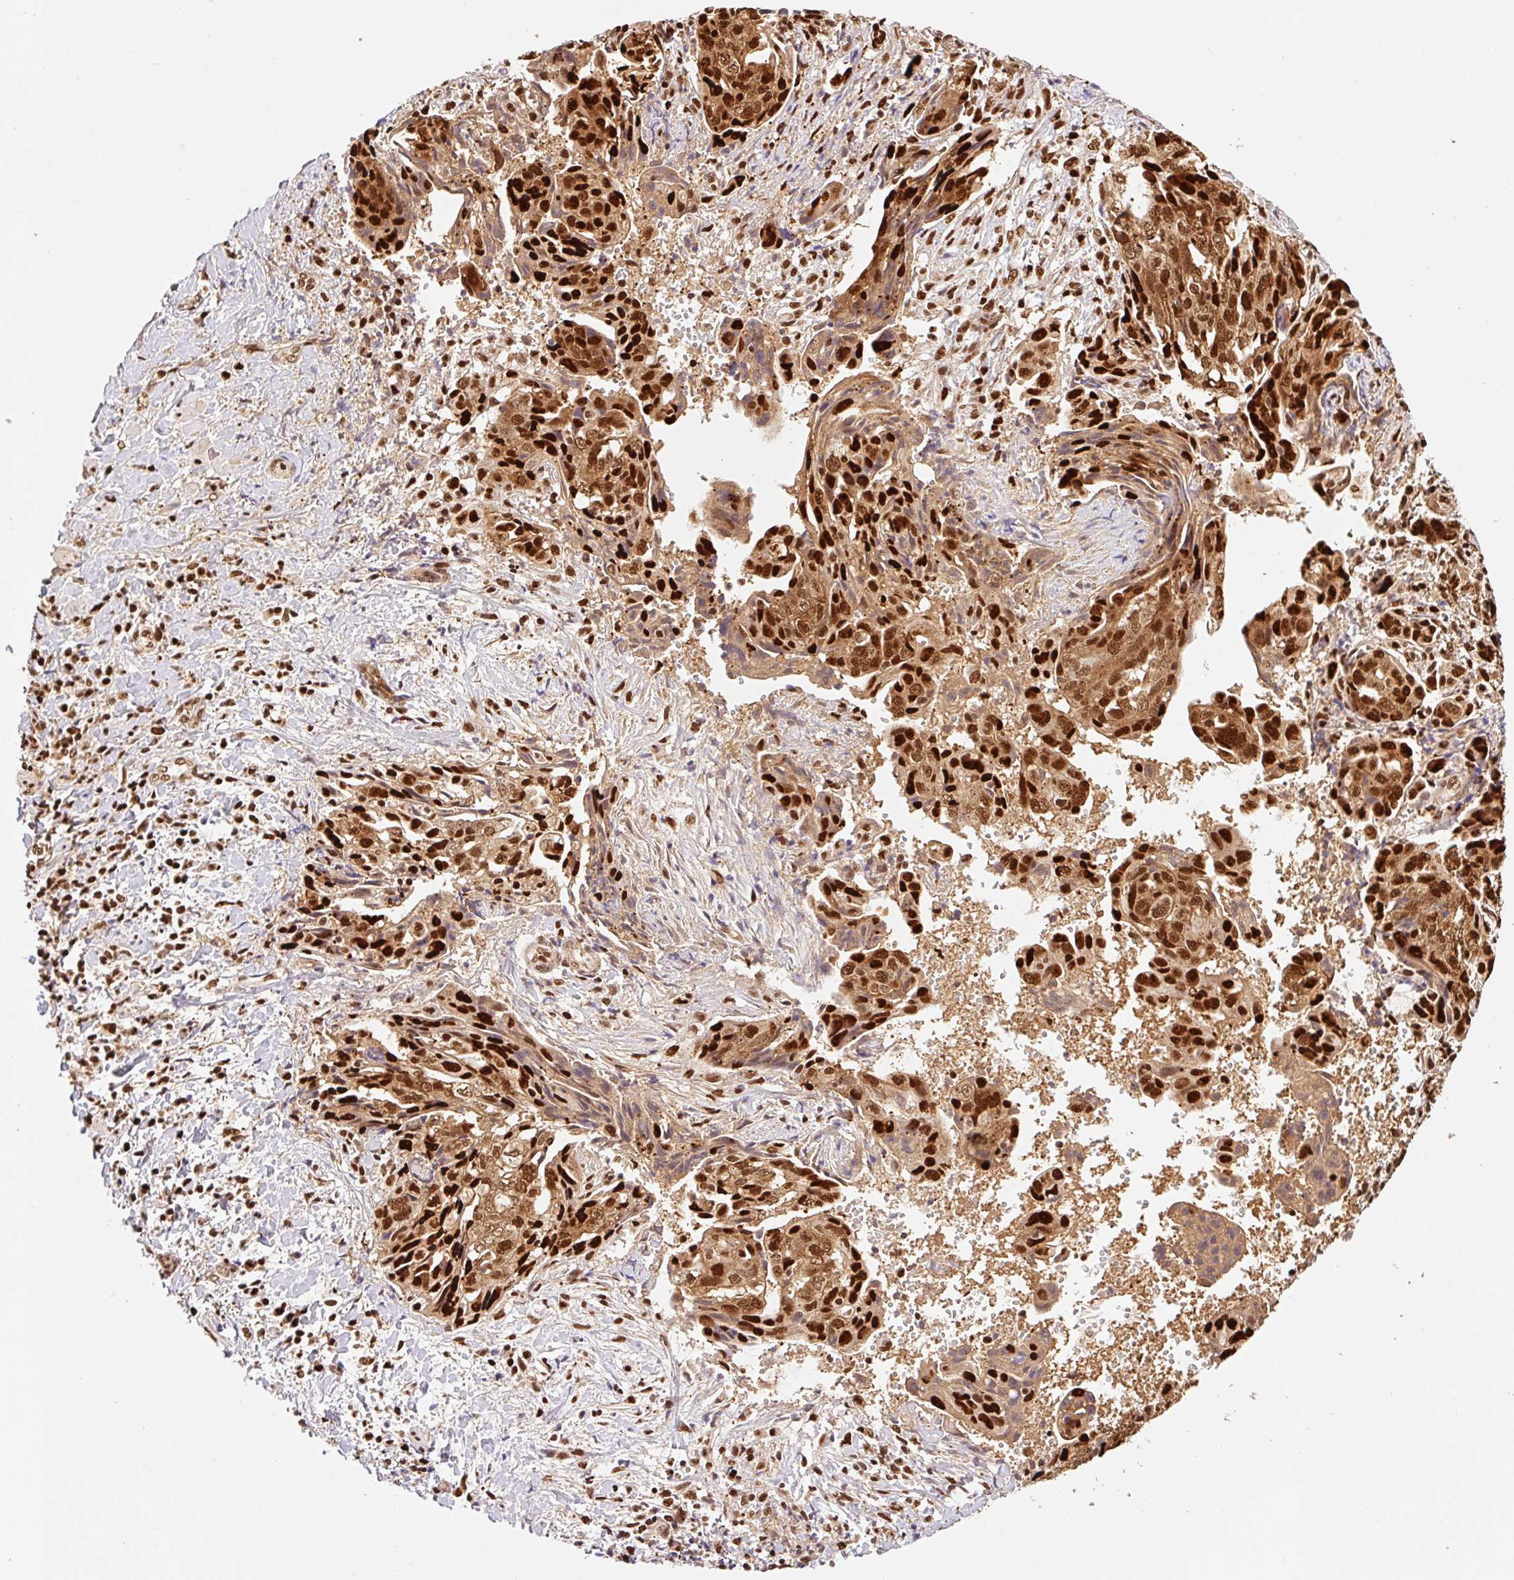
{"staining": {"intensity": "strong", "quantity": ">75%", "location": "cytoplasmic/membranous,nuclear"}, "tissue": "ovarian cancer", "cell_type": "Tumor cells", "image_type": "cancer", "snomed": [{"axis": "morphology", "description": "Carcinoma, endometroid"}, {"axis": "topography", "description": "Ovary"}], "caption": "Strong cytoplasmic/membranous and nuclear staining is present in approximately >75% of tumor cells in ovarian cancer.", "gene": "GPR139", "patient": {"sex": "female", "age": 70}}